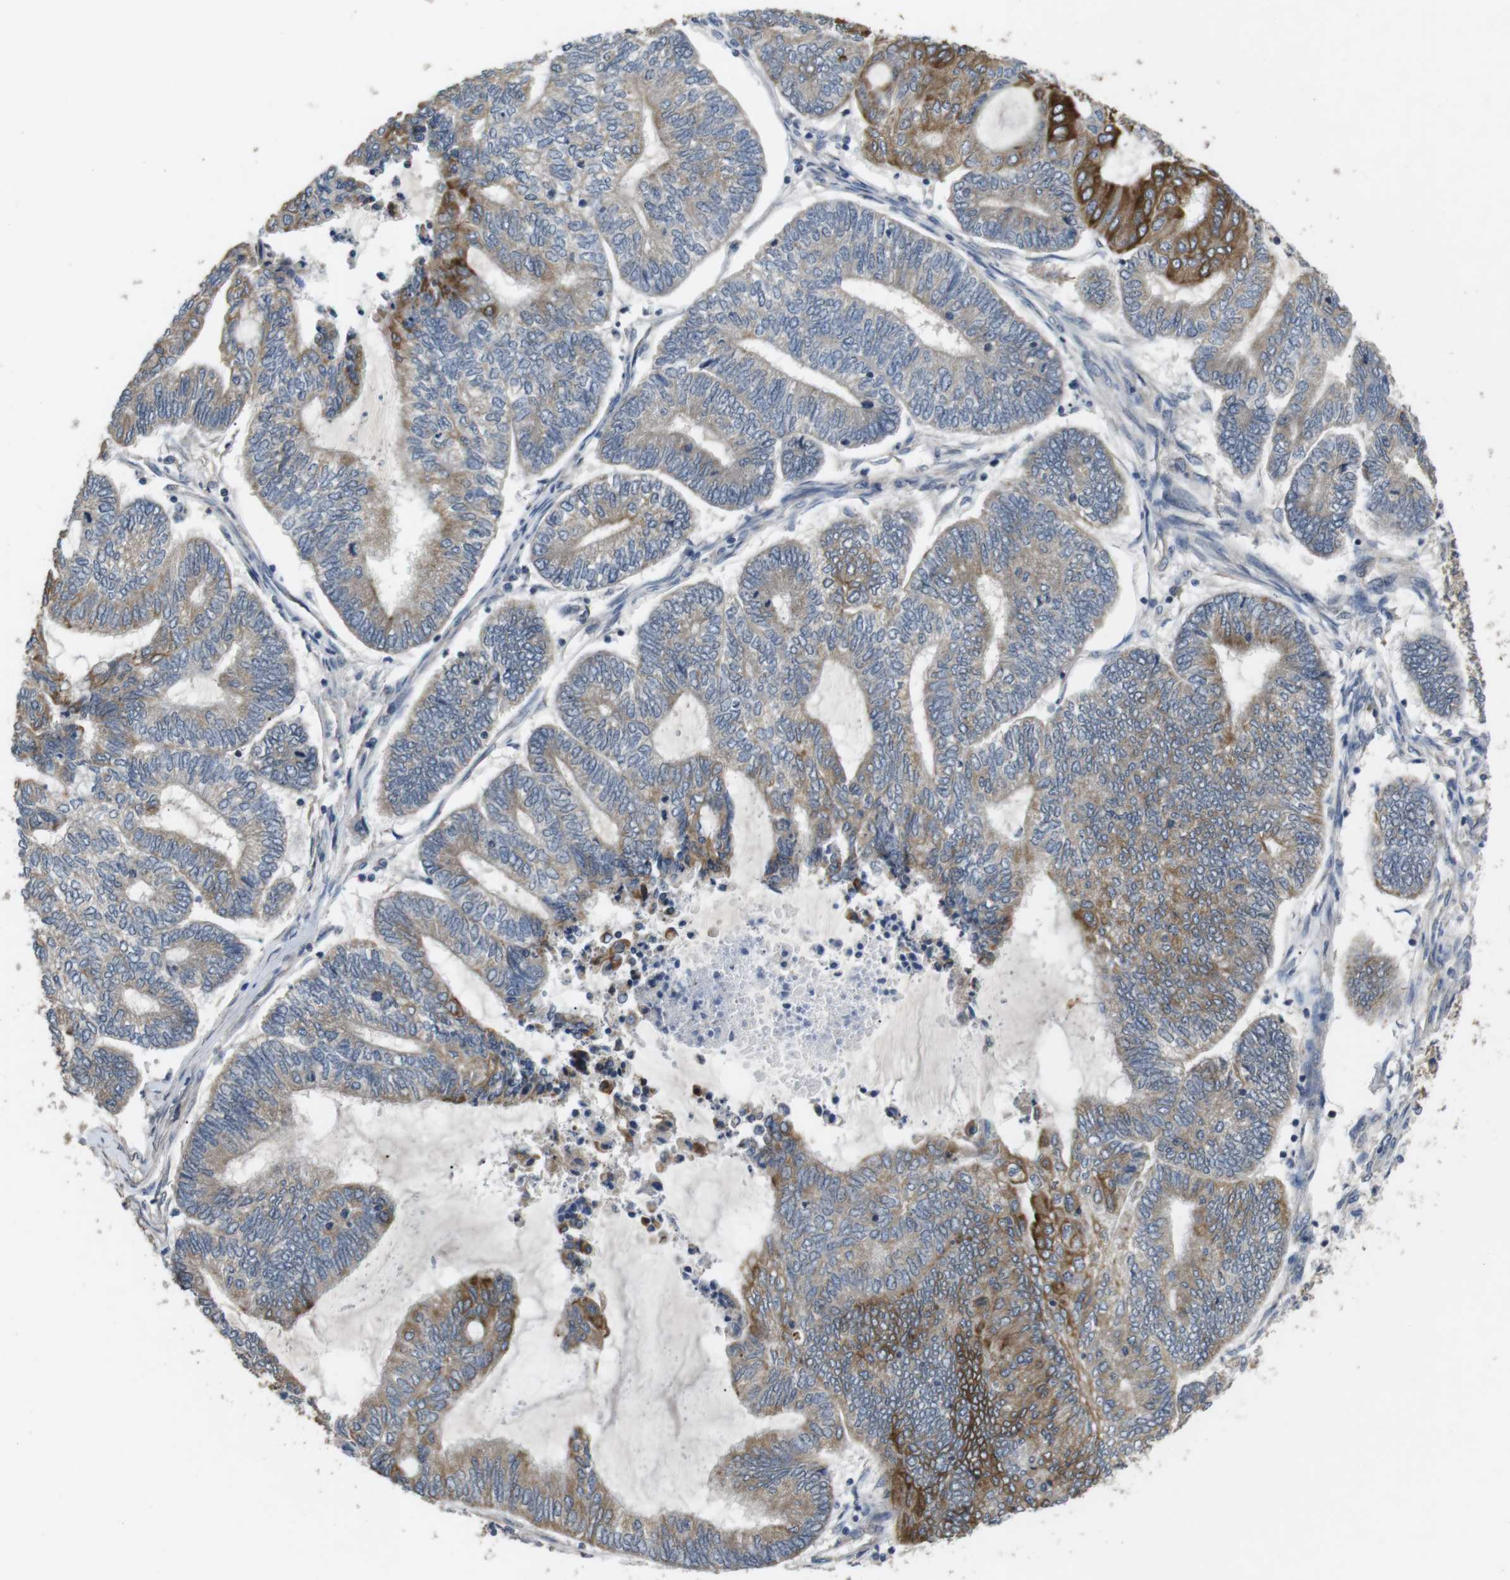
{"staining": {"intensity": "moderate", "quantity": "<25%", "location": "cytoplasmic/membranous"}, "tissue": "endometrial cancer", "cell_type": "Tumor cells", "image_type": "cancer", "snomed": [{"axis": "morphology", "description": "Adenocarcinoma, NOS"}, {"axis": "topography", "description": "Uterus"}, {"axis": "topography", "description": "Endometrium"}], "caption": "Moderate cytoplasmic/membranous protein positivity is seen in about <25% of tumor cells in endometrial adenocarcinoma.", "gene": "ADGRL3", "patient": {"sex": "female", "age": 70}}